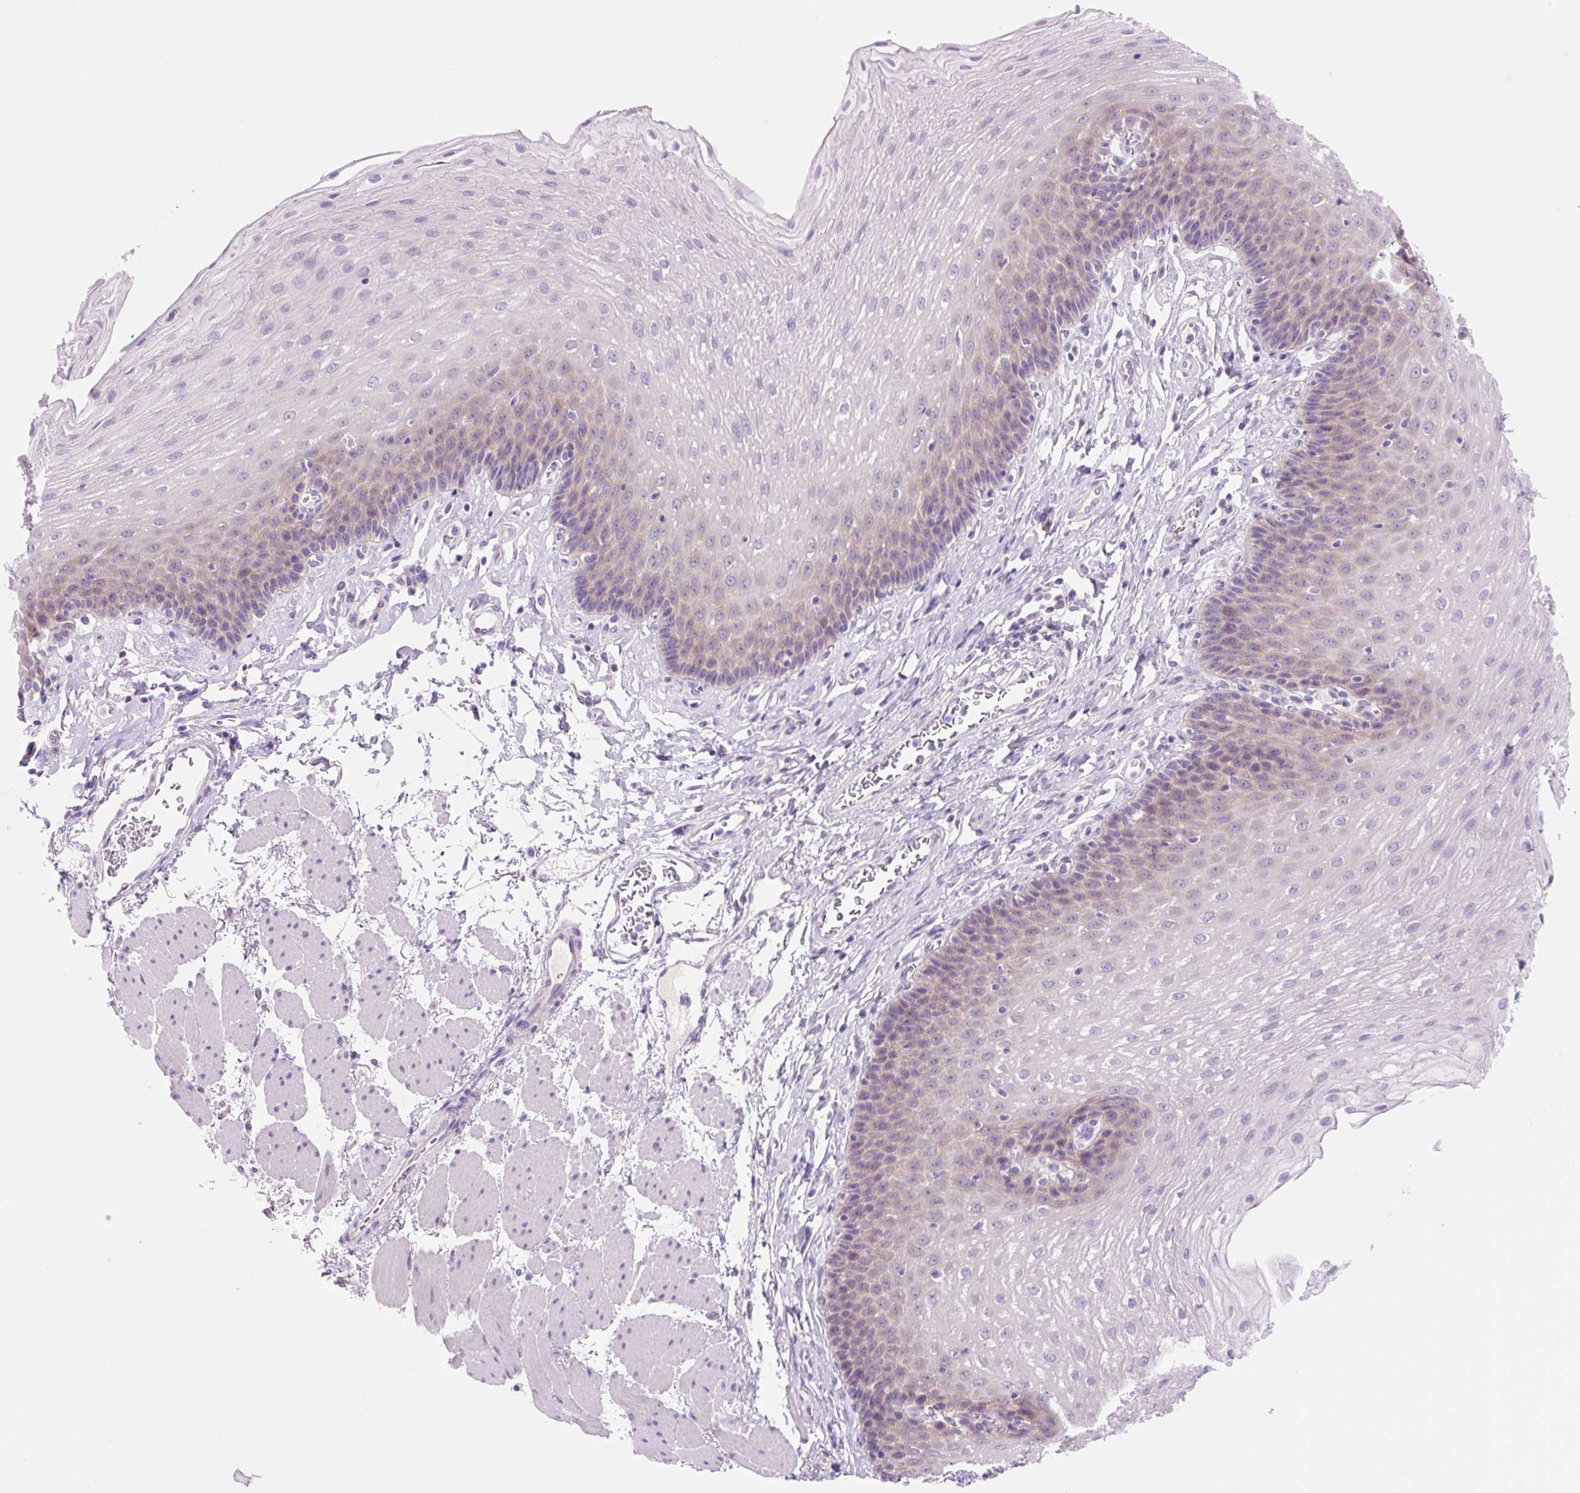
{"staining": {"intensity": "weak", "quantity": "<25%", "location": "cytoplasmic/membranous"}, "tissue": "esophagus", "cell_type": "Squamous epithelial cells", "image_type": "normal", "snomed": [{"axis": "morphology", "description": "Normal tissue, NOS"}, {"axis": "topography", "description": "Esophagus"}], "caption": "IHC of unremarkable esophagus displays no staining in squamous epithelial cells.", "gene": "CELF6", "patient": {"sex": "female", "age": 81}}